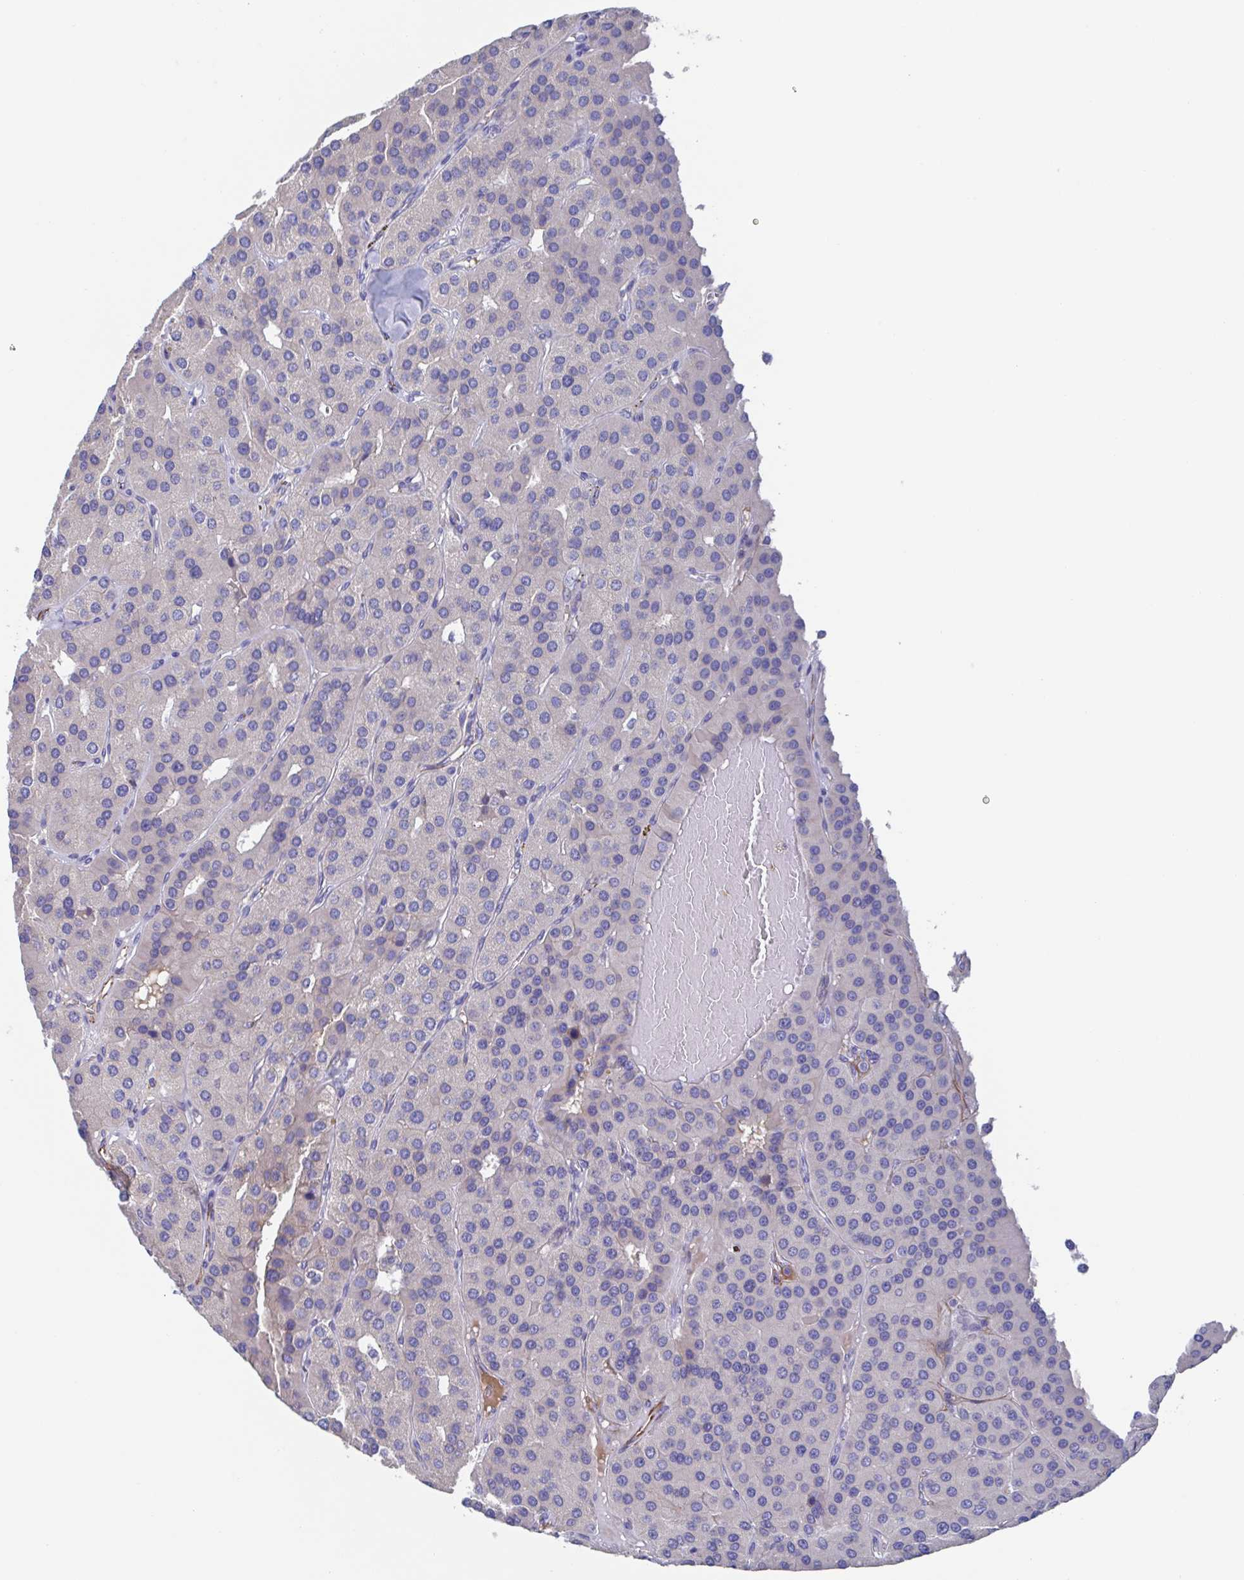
{"staining": {"intensity": "negative", "quantity": "none", "location": "none"}, "tissue": "parathyroid gland", "cell_type": "Glandular cells", "image_type": "normal", "snomed": [{"axis": "morphology", "description": "Normal tissue, NOS"}, {"axis": "morphology", "description": "Adenoma, NOS"}, {"axis": "topography", "description": "Parathyroid gland"}], "caption": "Immunohistochemistry photomicrograph of benign parathyroid gland: parathyroid gland stained with DAB (3,3'-diaminobenzidine) reveals no significant protein staining in glandular cells.", "gene": "CDH2", "patient": {"sex": "female", "age": 86}}